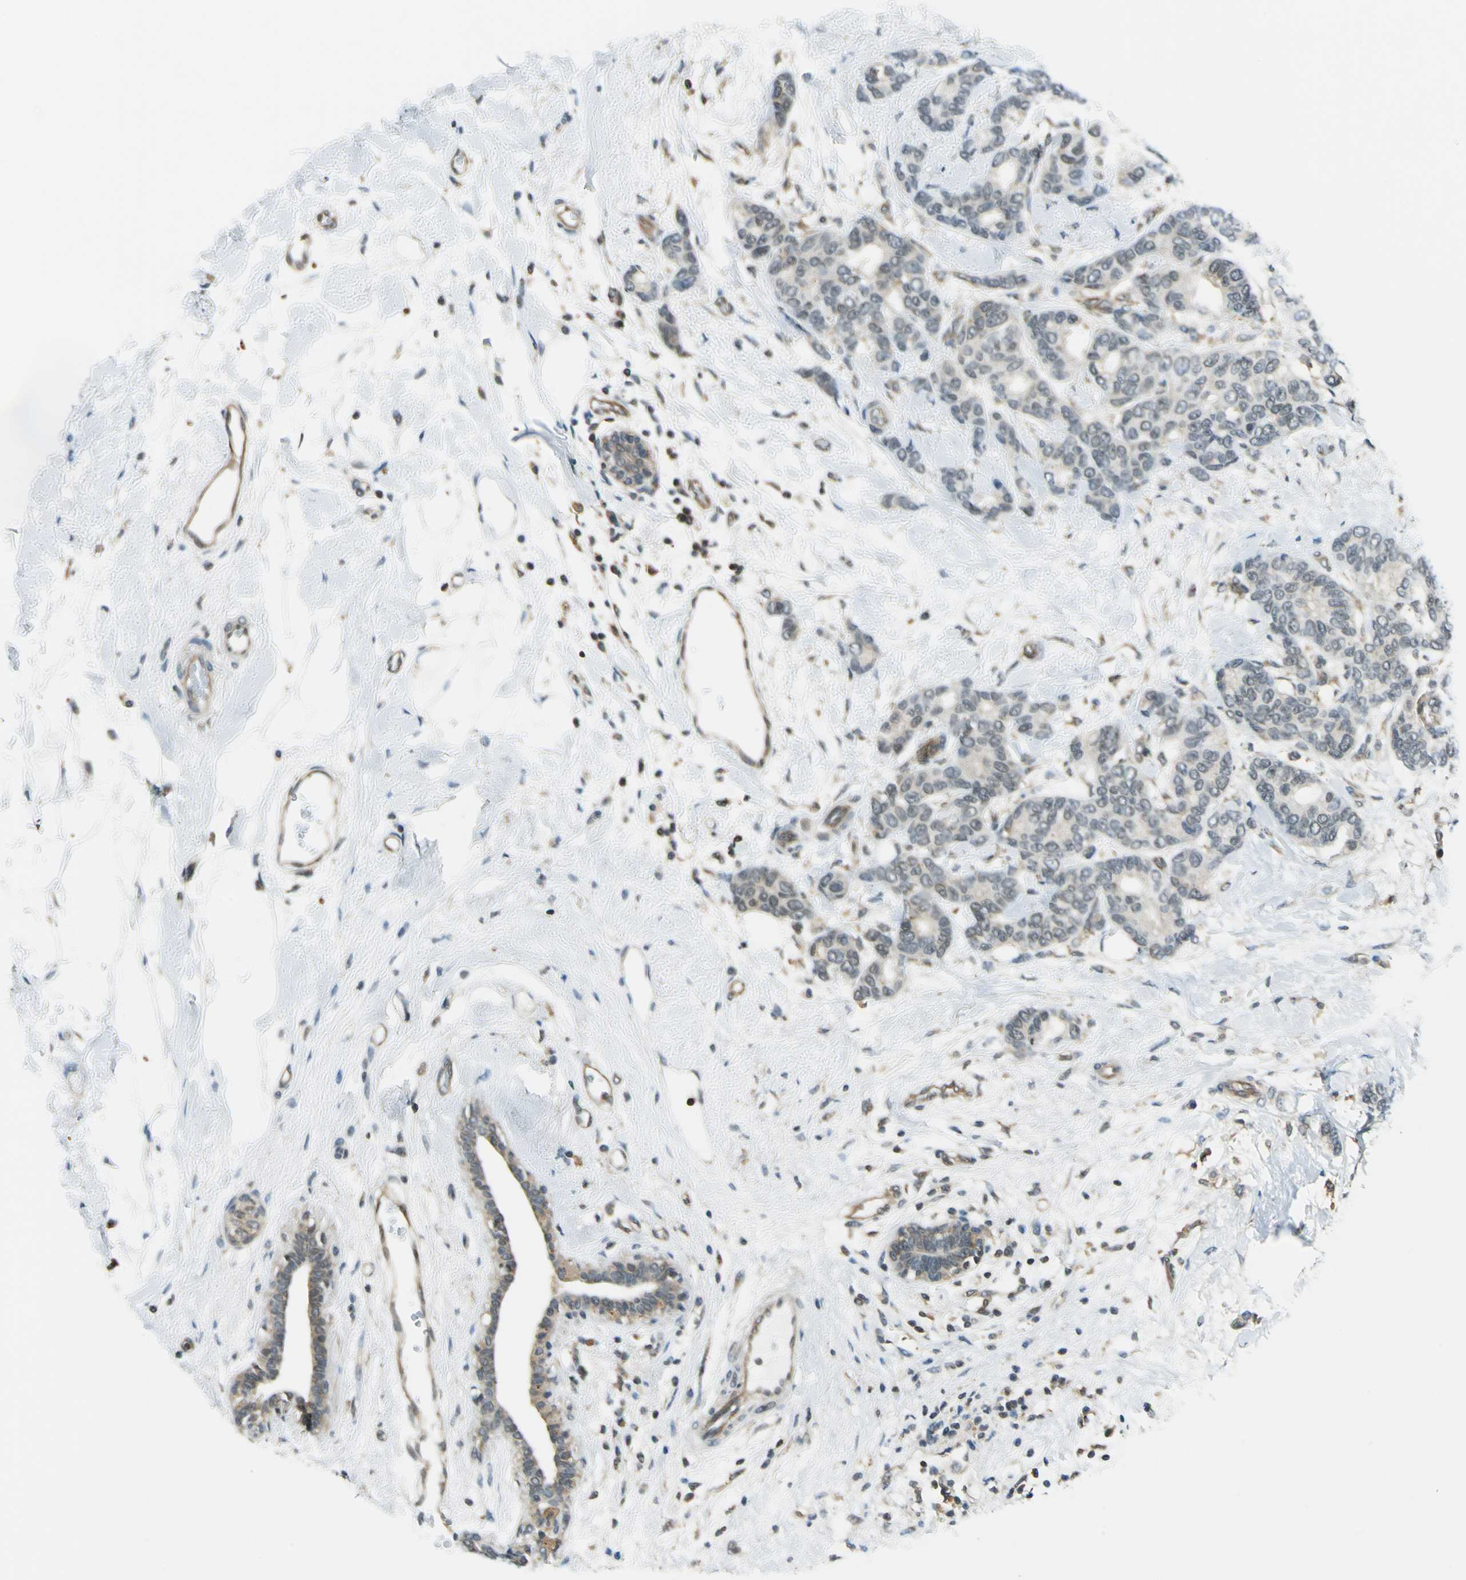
{"staining": {"intensity": "weak", "quantity": "<25%", "location": "cytoplasmic/membranous,nuclear"}, "tissue": "breast cancer", "cell_type": "Tumor cells", "image_type": "cancer", "snomed": [{"axis": "morphology", "description": "Duct carcinoma"}, {"axis": "topography", "description": "Breast"}], "caption": "An image of breast cancer (intraductal carcinoma) stained for a protein reveals no brown staining in tumor cells.", "gene": "ARPC3", "patient": {"sex": "female", "age": 87}}